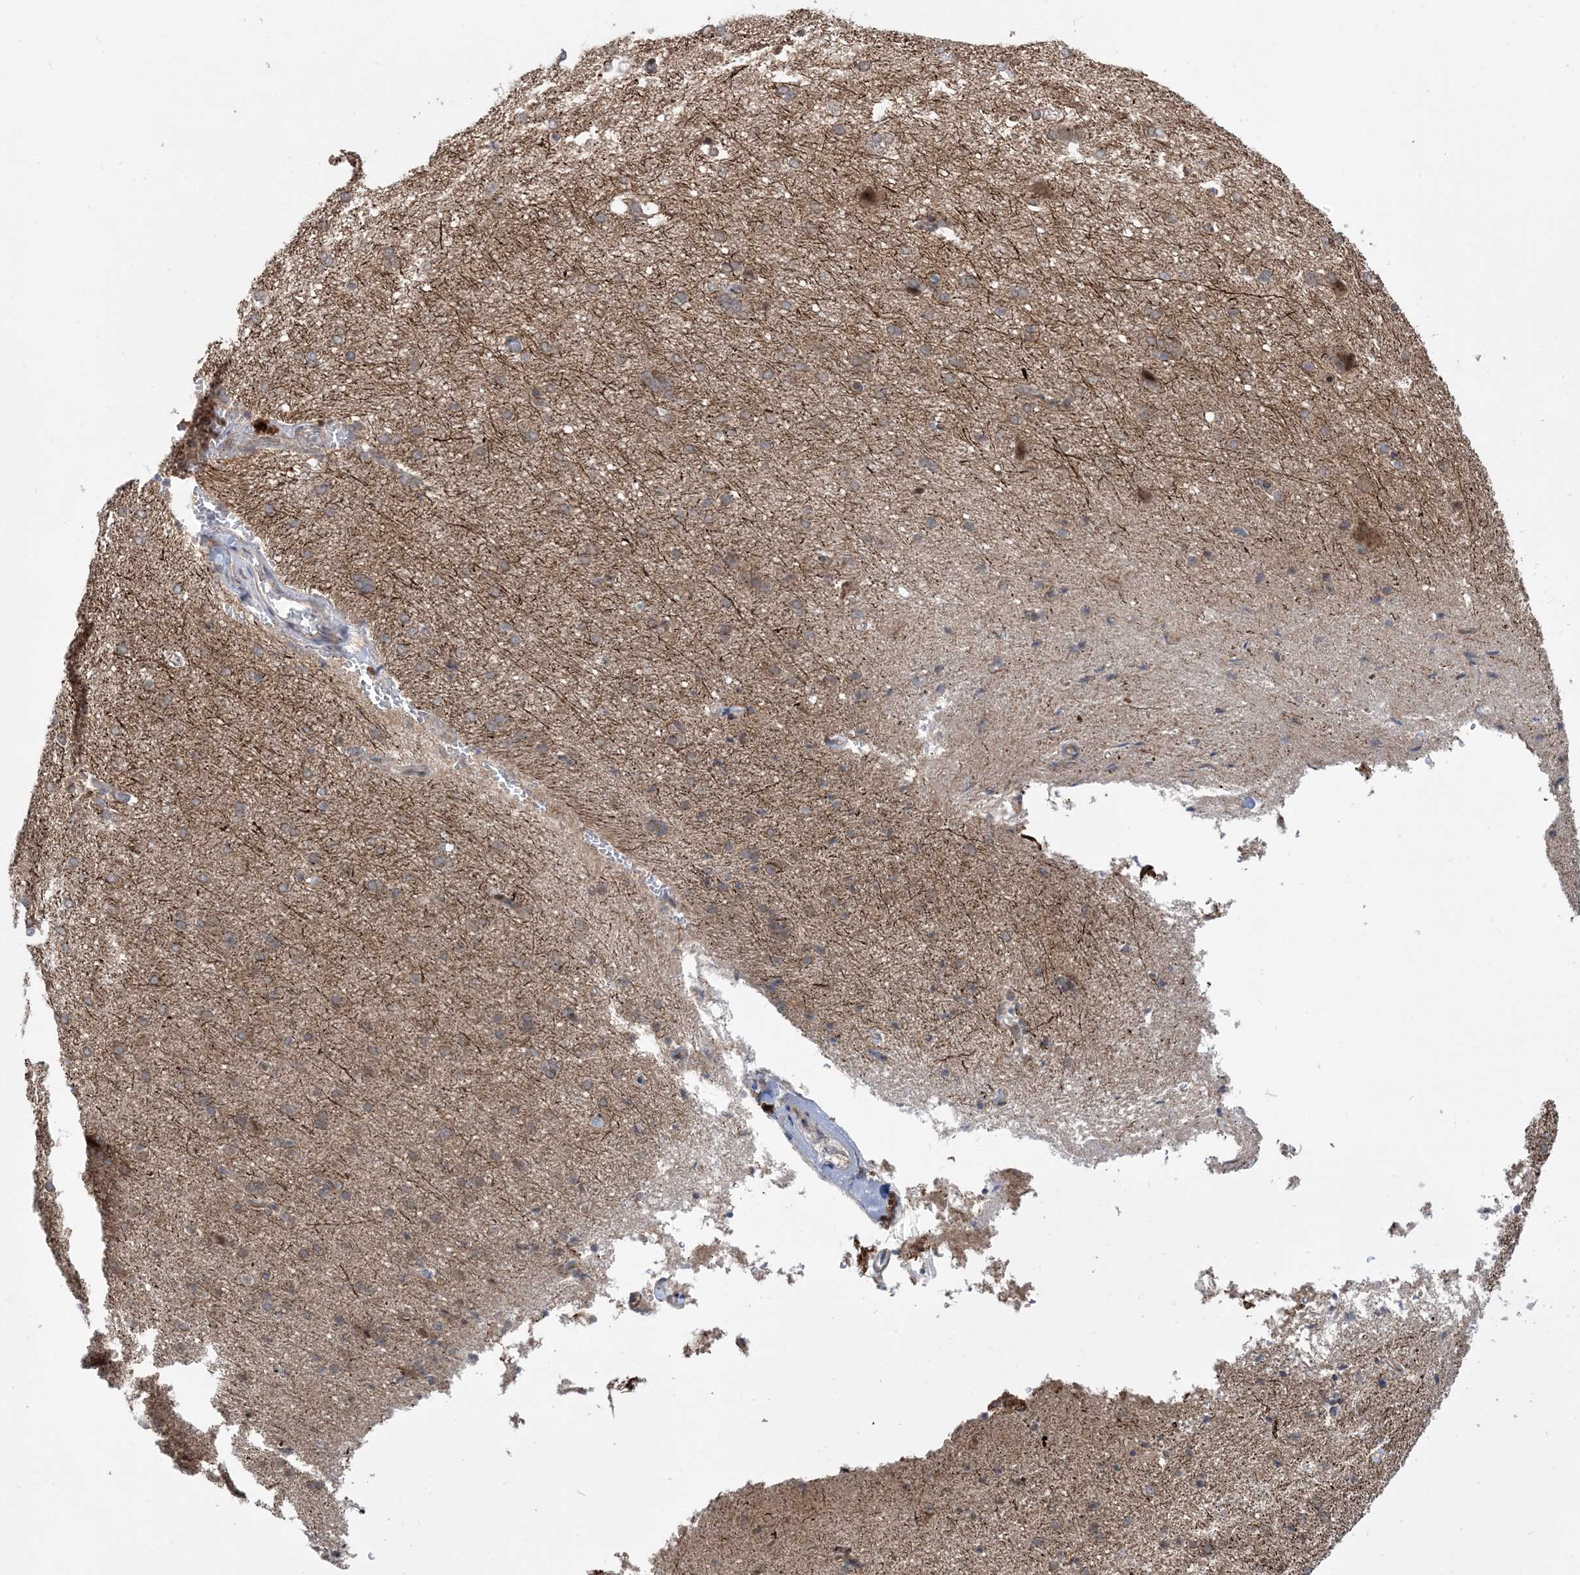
{"staining": {"intensity": "negative", "quantity": "none", "location": "none"}, "tissue": "cerebral cortex", "cell_type": "Endothelial cells", "image_type": "normal", "snomed": [{"axis": "morphology", "description": "Normal tissue, NOS"}, {"axis": "topography", "description": "Cerebral cortex"}], "caption": "An image of cerebral cortex stained for a protein exhibits no brown staining in endothelial cells. Brightfield microscopy of immunohistochemistry stained with DAB (3,3'-diaminobenzidine) (brown) and hematoxylin (blue), captured at high magnification.", "gene": "FAM9B", "patient": {"sex": "male", "age": 62}}